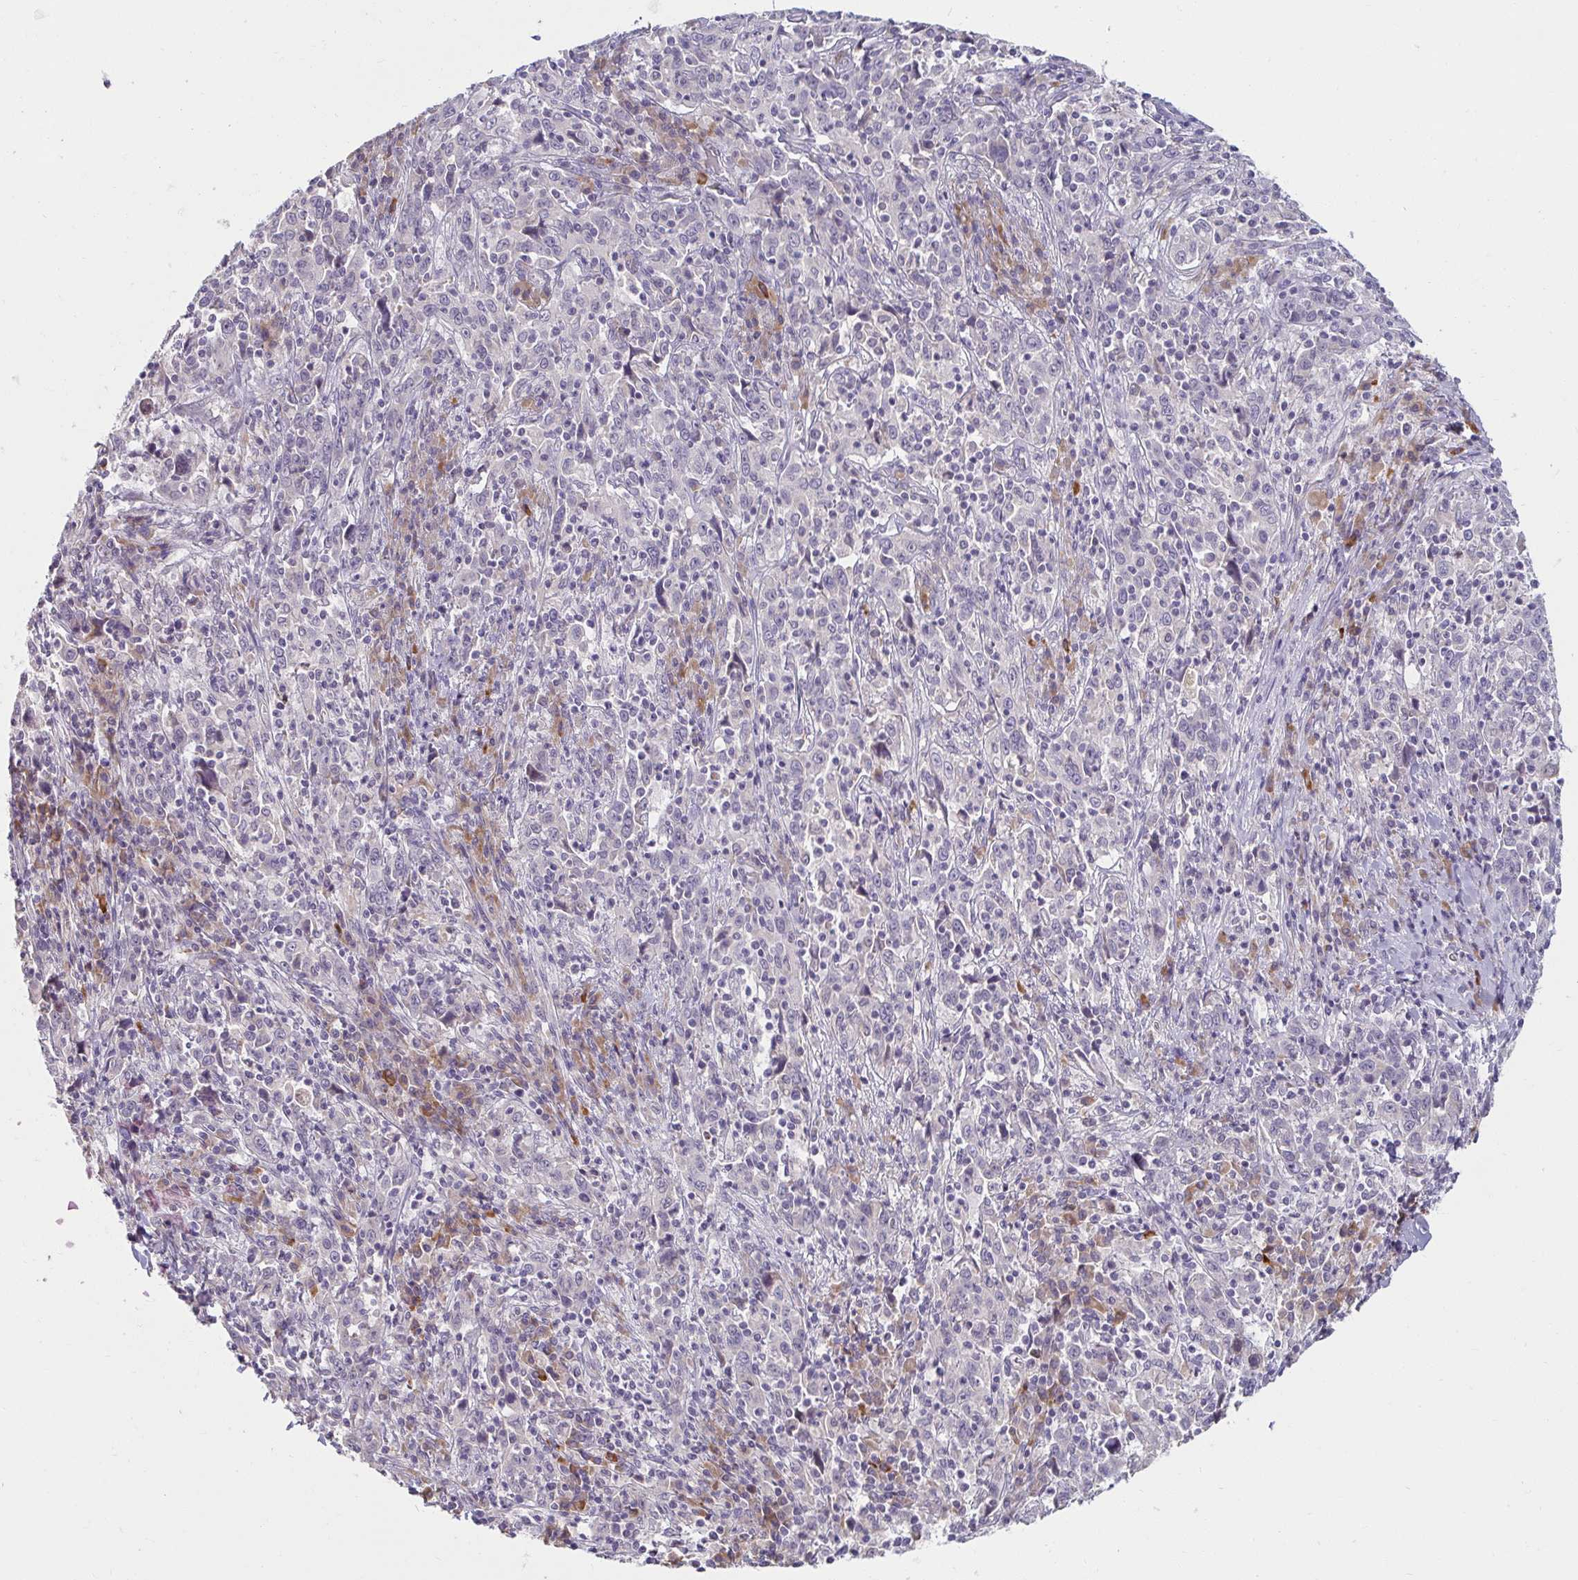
{"staining": {"intensity": "negative", "quantity": "none", "location": "none"}, "tissue": "cervical cancer", "cell_type": "Tumor cells", "image_type": "cancer", "snomed": [{"axis": "morphology", "description": "Squamous cell carcinoma, NOS"}, {"axis": "topography", "description": "Cervix"}], "caption": "Immunohistochemical staining of cervical cancer (squamous cell carcinoma) shows no significant positivity in tumor cells.", "gene": "DDN", "patient": {"sex": "female", "age": 46}}